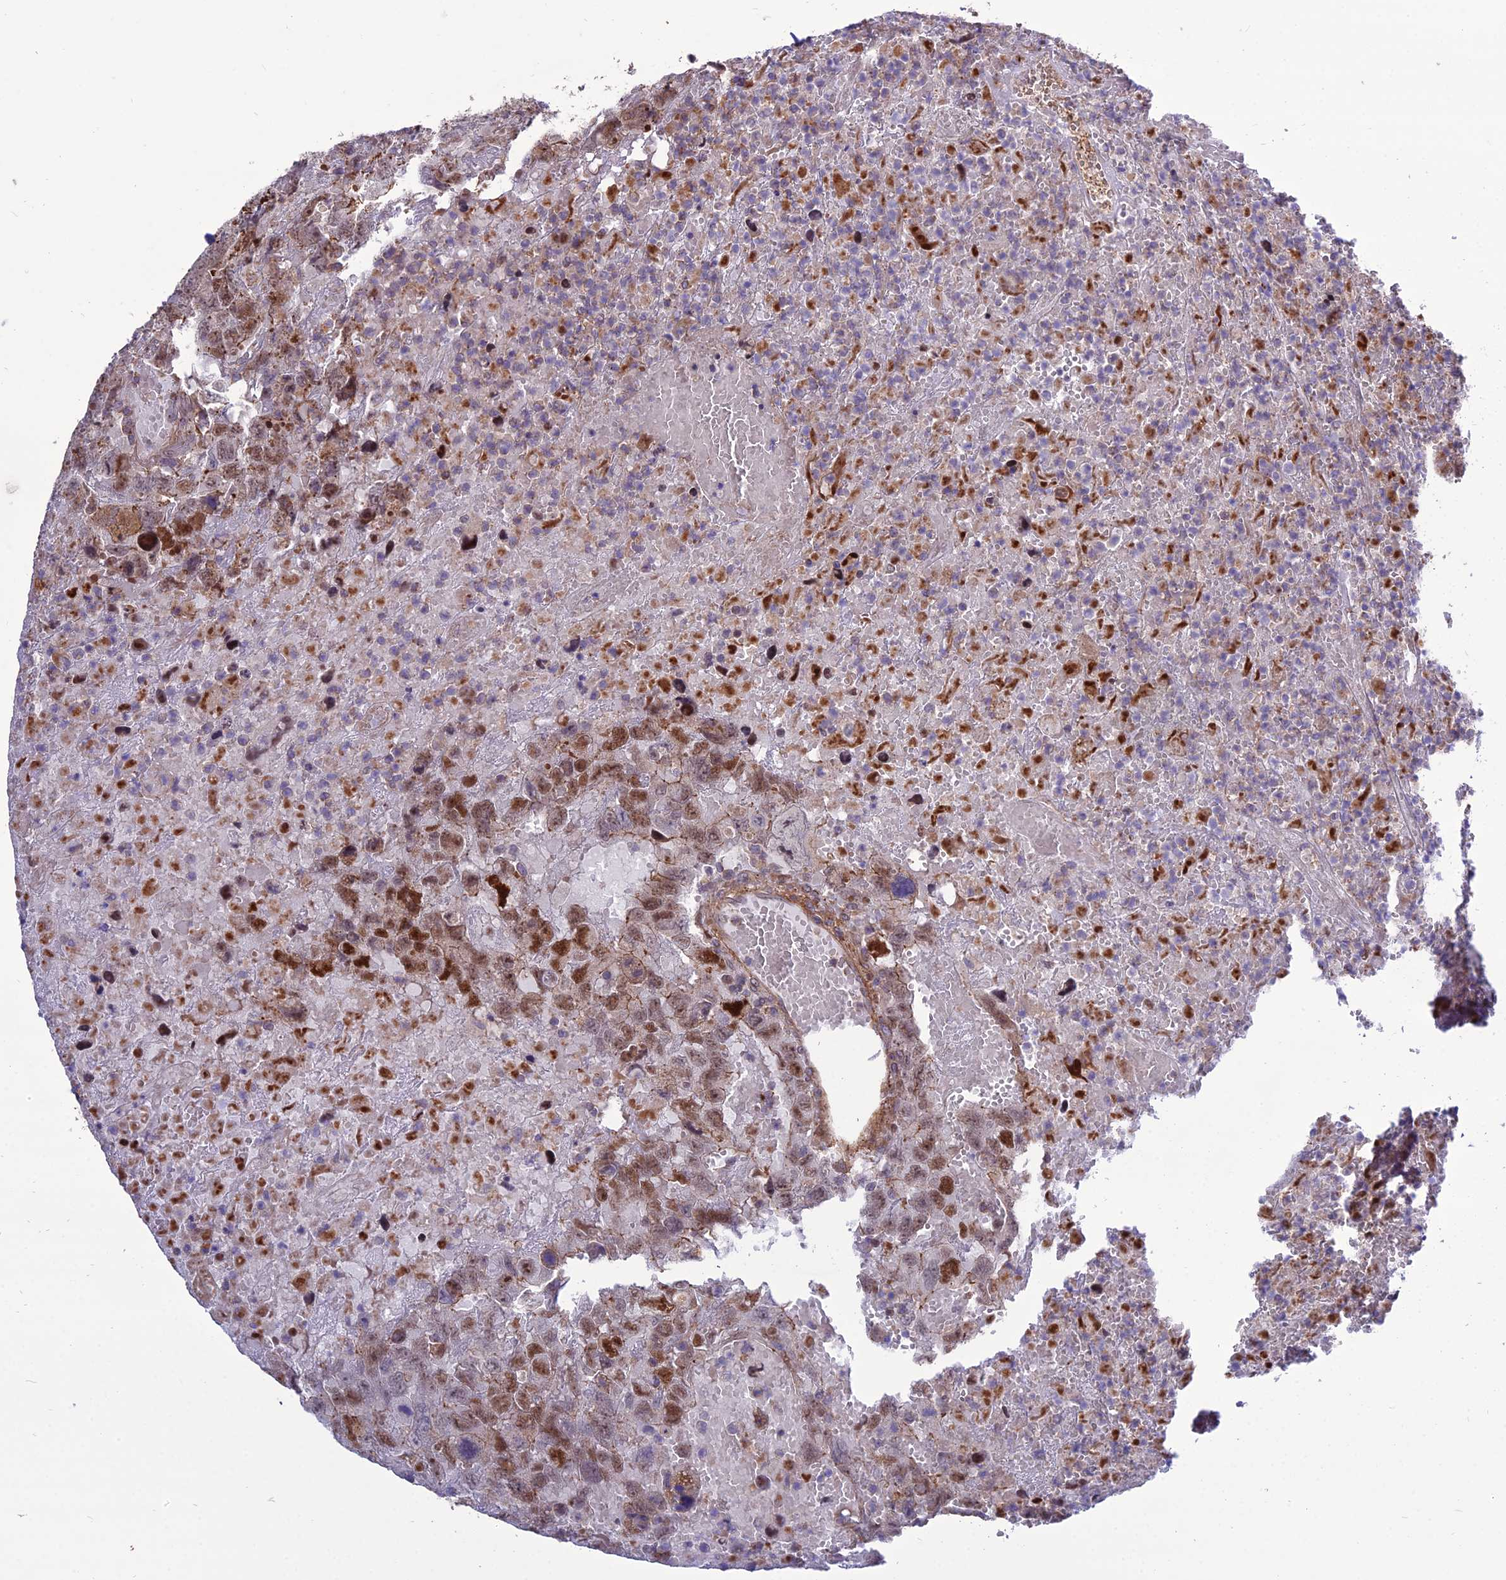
{"staining": {"intensity": "moderate", "quantity": ">75%", "location": "cytoplasmic/membranous,nuclear"}, "tissue": "testis cancer", "cell_type": "Tumor cells", "image_type": "cancer", "snomed": [{"axis": "morphology", "description": "Carcinoma, Embryonal, NOS"}, {"axis": "topography", "description": "Testis"}], "caption": "A medium amount of moderate cytoplasmic/membranous and nuclear staining is appreciated in approximately >75% of tumor cells in testis cancer (embryonal carcinoma) tissue.", "gene": "TSPYL2", "patient": {"sex": "male", "age": 45}}